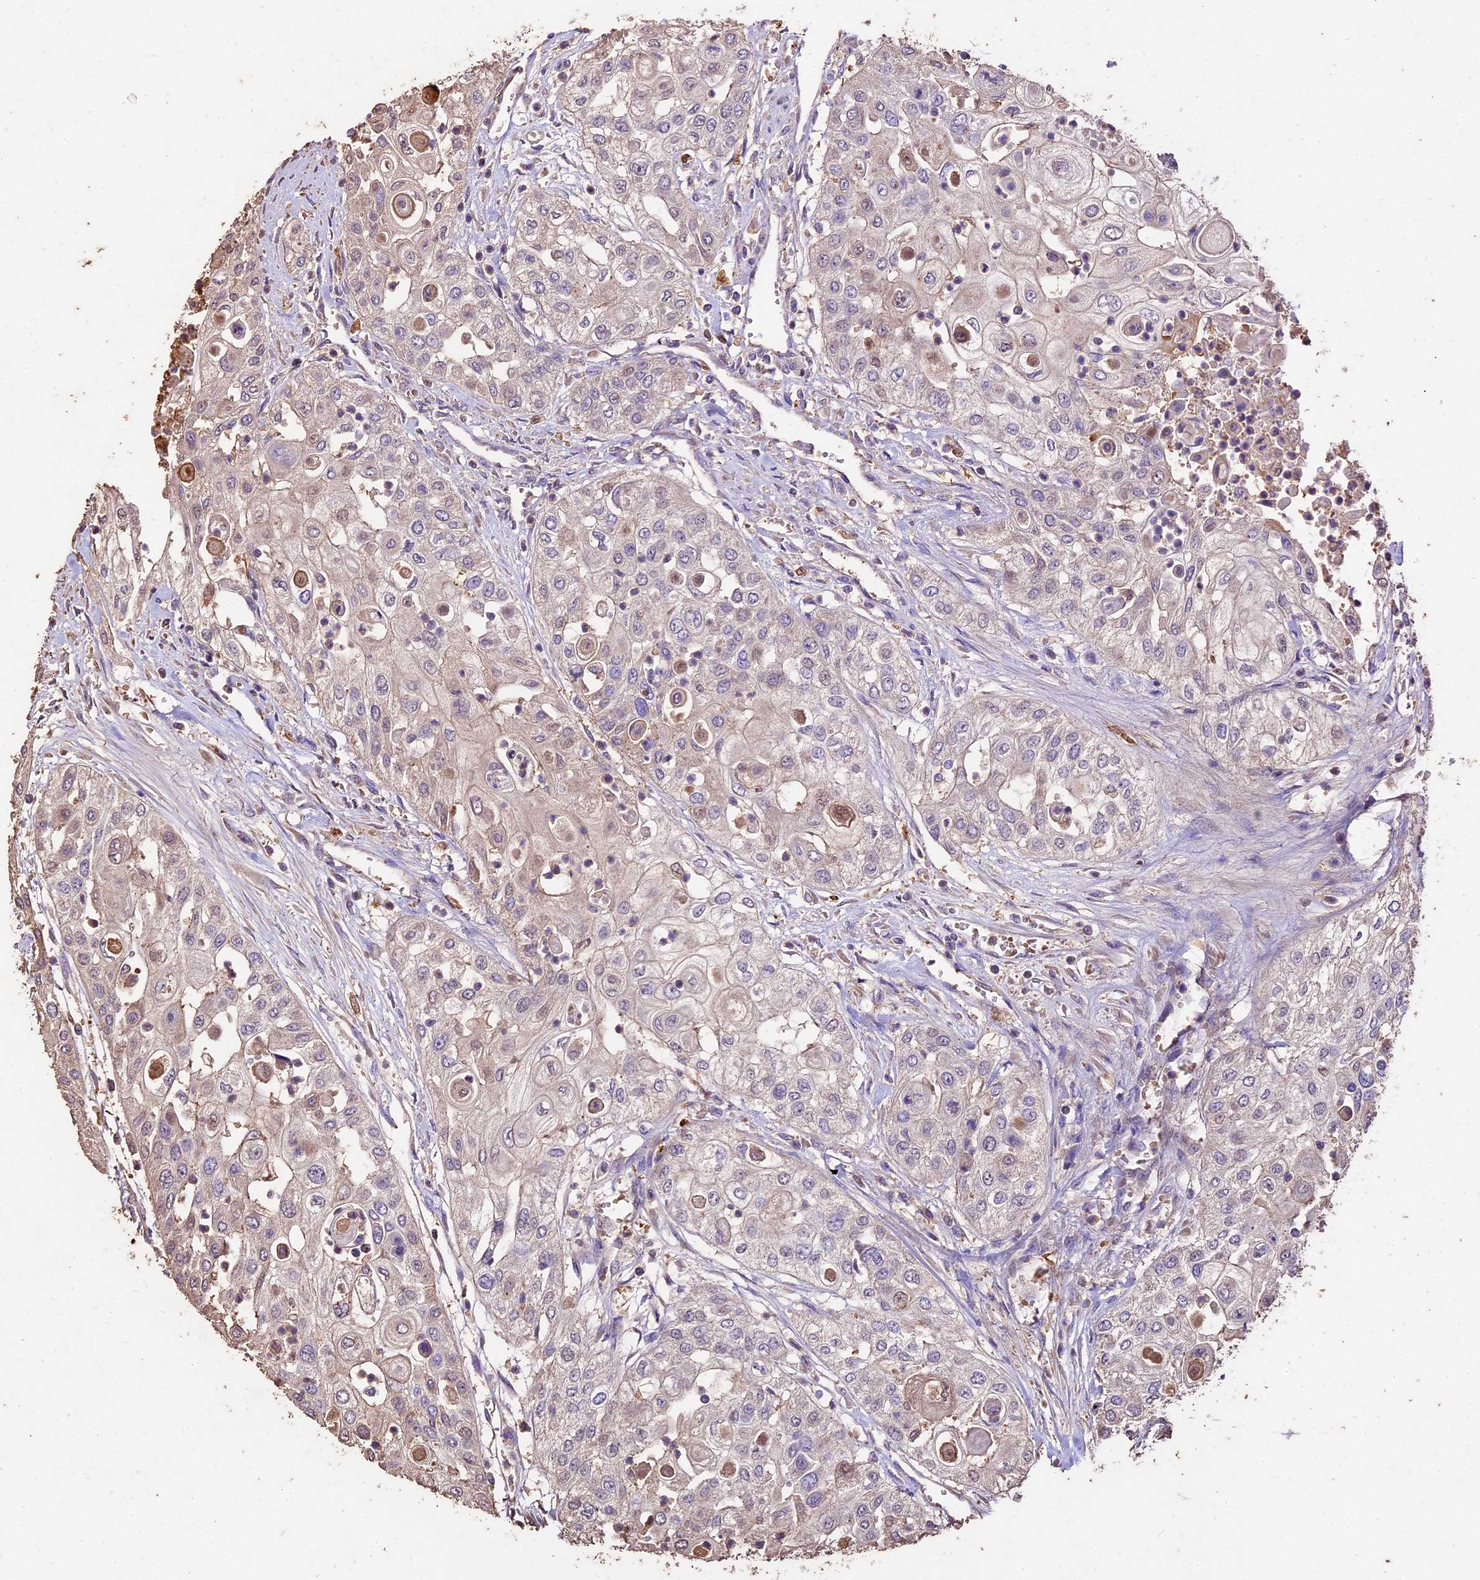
{"staining": {"intensity": "weak", "quantity": "<25%", "location": "cytoplasmic/membranous"}, "tissue": "urothelial cancer", "cell_type": "Tumor cells", "image_type": "cancer", "snomed": [{"axis": "morphology", "description": "Urothelial carcinoma, High grade"}, {"axis": "topography", "description": "Urinary bladder"}], "caption": "IHC image of neoplastic tissue: urothelial carcinoma (high-grade) stained with DAB exhibits no significant protein expression in tumor cells. The staining is performed using DAB (3,3'-diaminobenzidine) brown chromogen with nuclei counter-stained in using hematoxylin.", "gene": "CRLF1", "patient": {"sex": "female", "age": 79}}